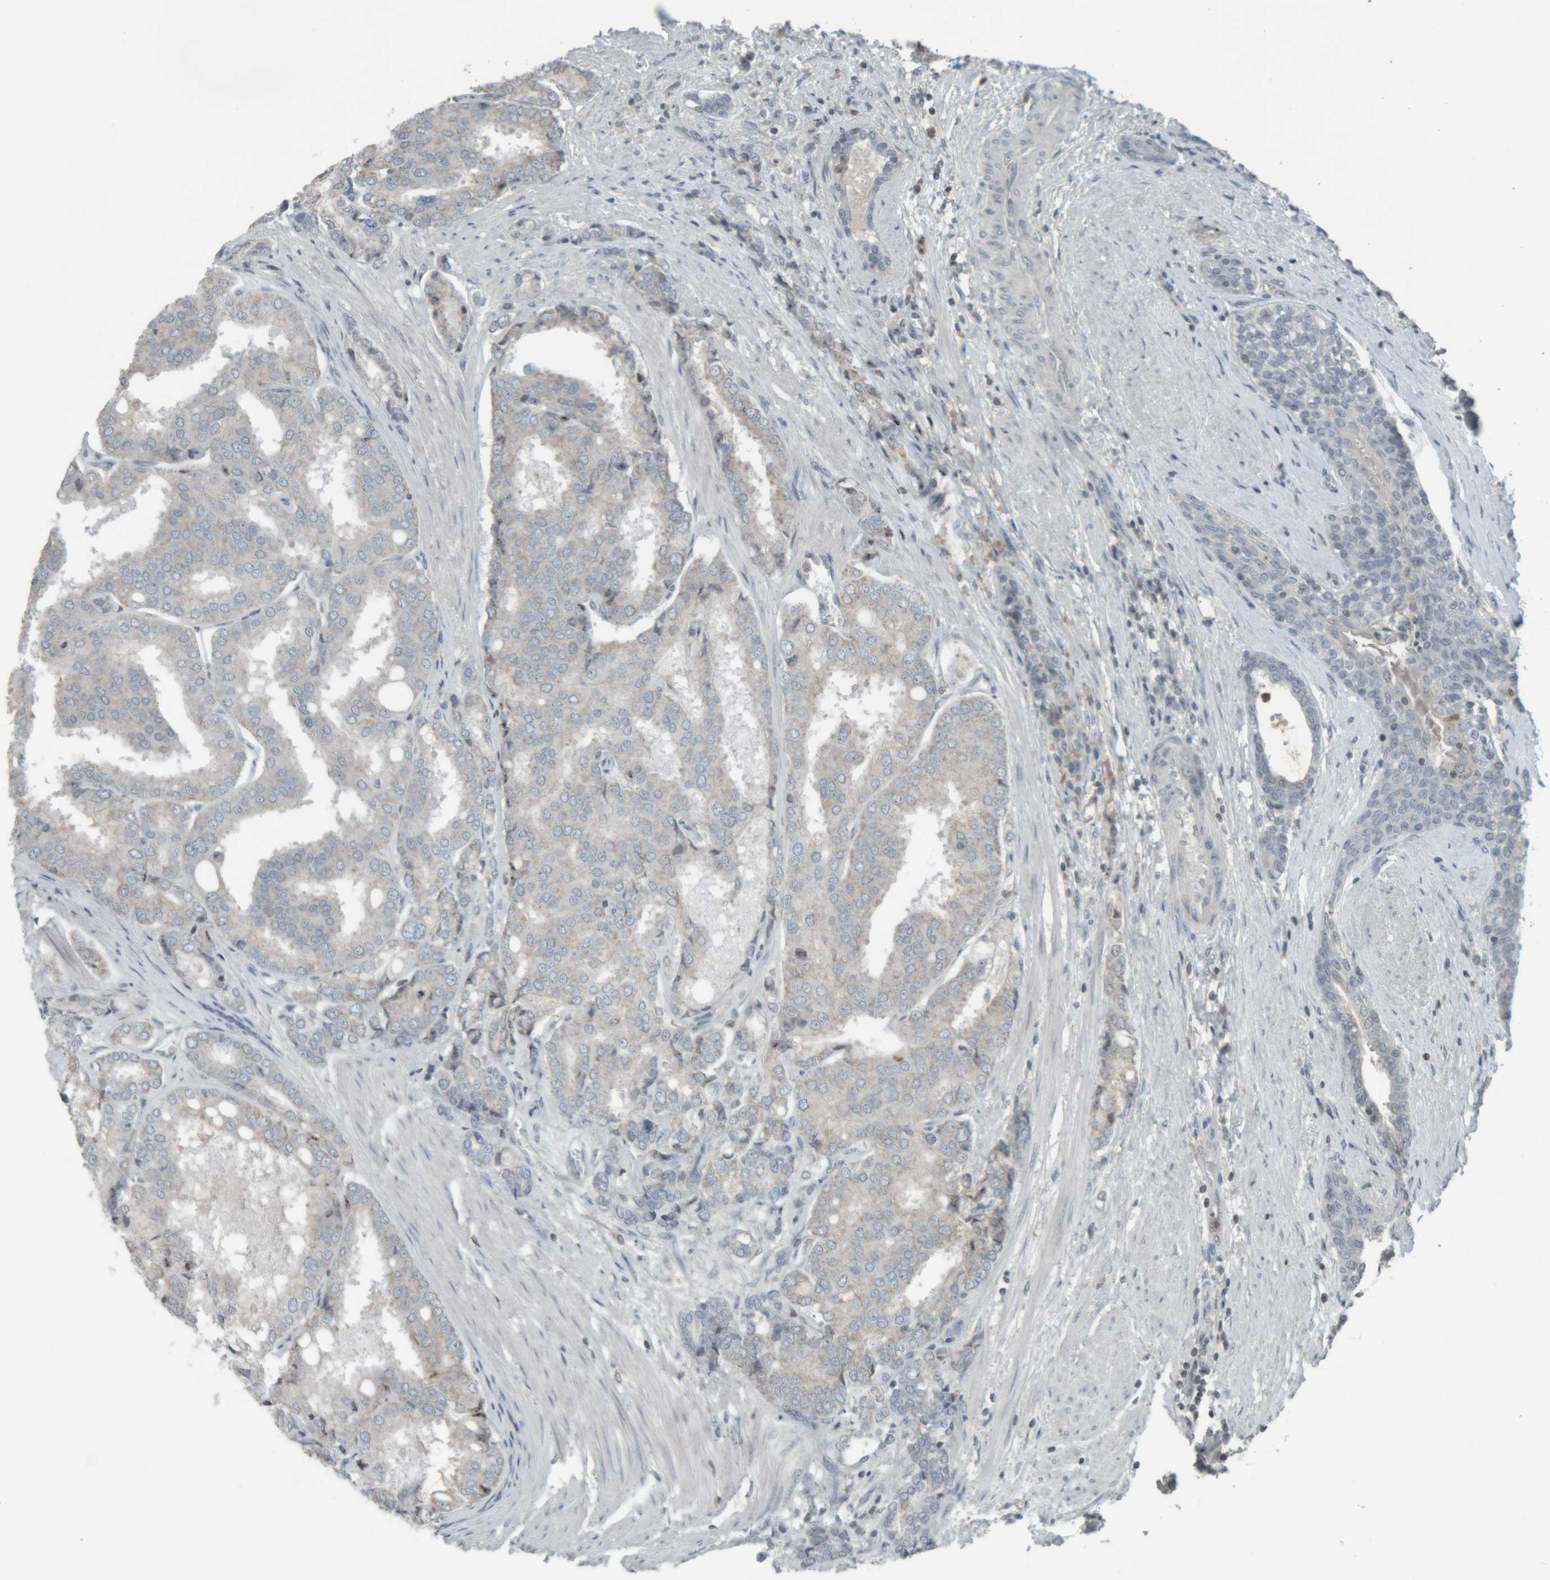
{"staining": {"intensity": "negative", "quantity": "none", "location": "none"}, "tissue": "prostate cancer", "cell_type": "Tumor cells", "image_type": "cancer", "snomed": [{"axis": "morphology", "description": "Adenocarcinoma, High grade"}, {"axis": "topography", "description": "Prostate"}], "caption": "An immunohistochemistry (IHC) photomicrograph of prostate cancer (high-grade adenocarcinoma) is shown. There is no staining in tumor cells of prostate cancer (high-grade adenocarcinoma).", "gene": "RPF1", "patient": {"sex": "male", "age": 50}}